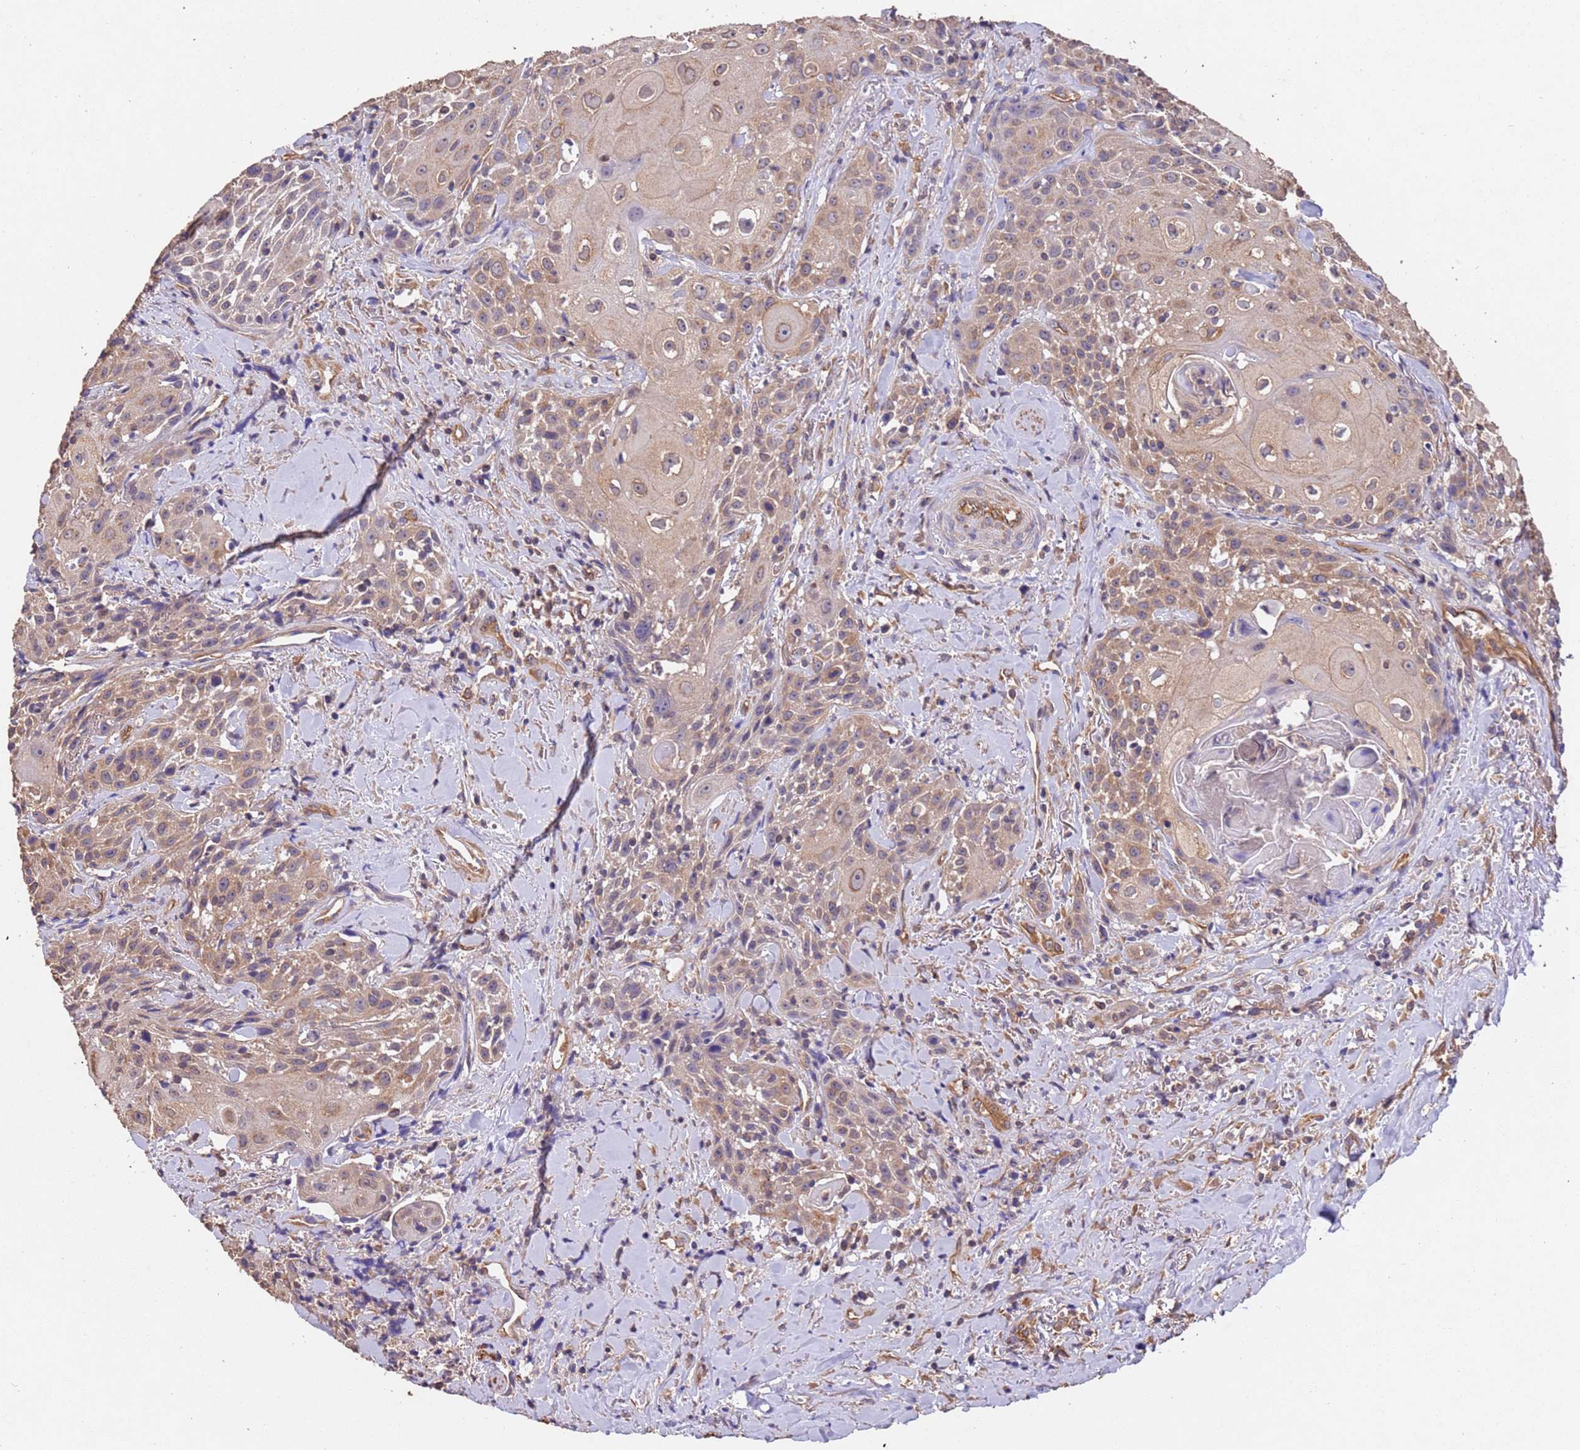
{"staining": {"intensity": "weak", "quantity": ">75%", "location": "cytoplasmic/membranous"}, "tissue": "head and neck cancer", "cell_type": "Tumor cells", "image_type": "cancer", "snomed": [{"axis": "morphology", "description": "Squamous cell carcinoma, NOS"}, {"axis": "topography", "description": "Oral tissue"}, {"axis": "topography", "description": "Head-Neck"}], "caption": "A high-resolution histopathology image shows immunohistochemistry staining of head and neck cancer (squamous cell carcinoma), which displays weak cytoplasmic/membranous positivity in about >75% of tumor cells.", "gene": "MTX3", "patient": {"sex": "female", "age": 82}}